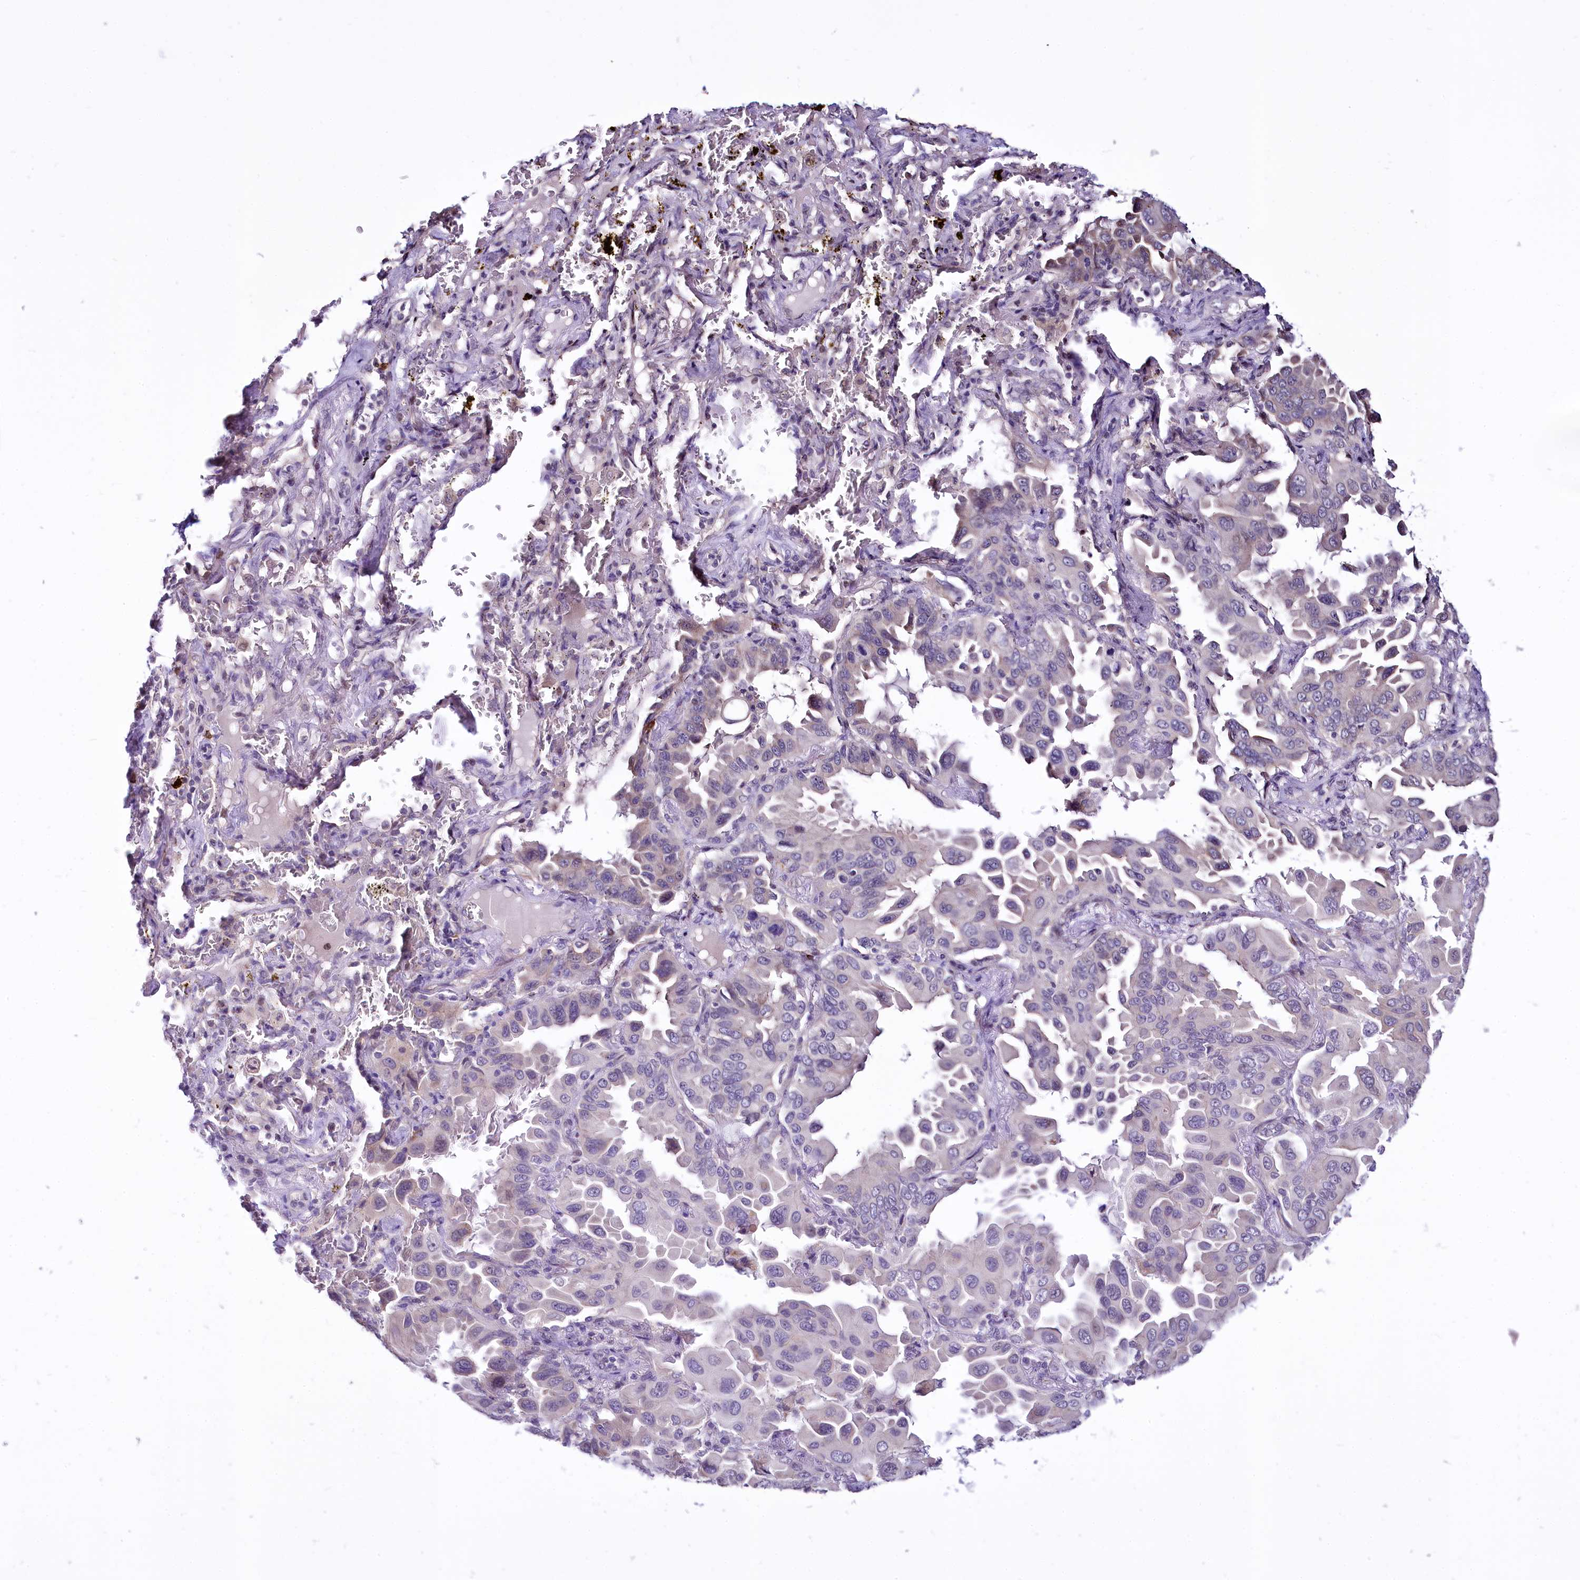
{"staining": {"intensity": "negative", "quantity": "none", "location": "none"}, "tissue": "lung cancer", "cell_type": "Tumor cells", "image_type": "cancer", "snomed": [{"axis": "morphology", "description": "Adenocarcinoma, NOS"}, {"axis": "topography", "description": "Lung"}], "caption": "This is an IHC histopathology image of human lung cancer (adenocarcinoma). There is no expression in tumor cells.", "gene": "BANK1", "patient": {"sex": "male", "age": 64}}